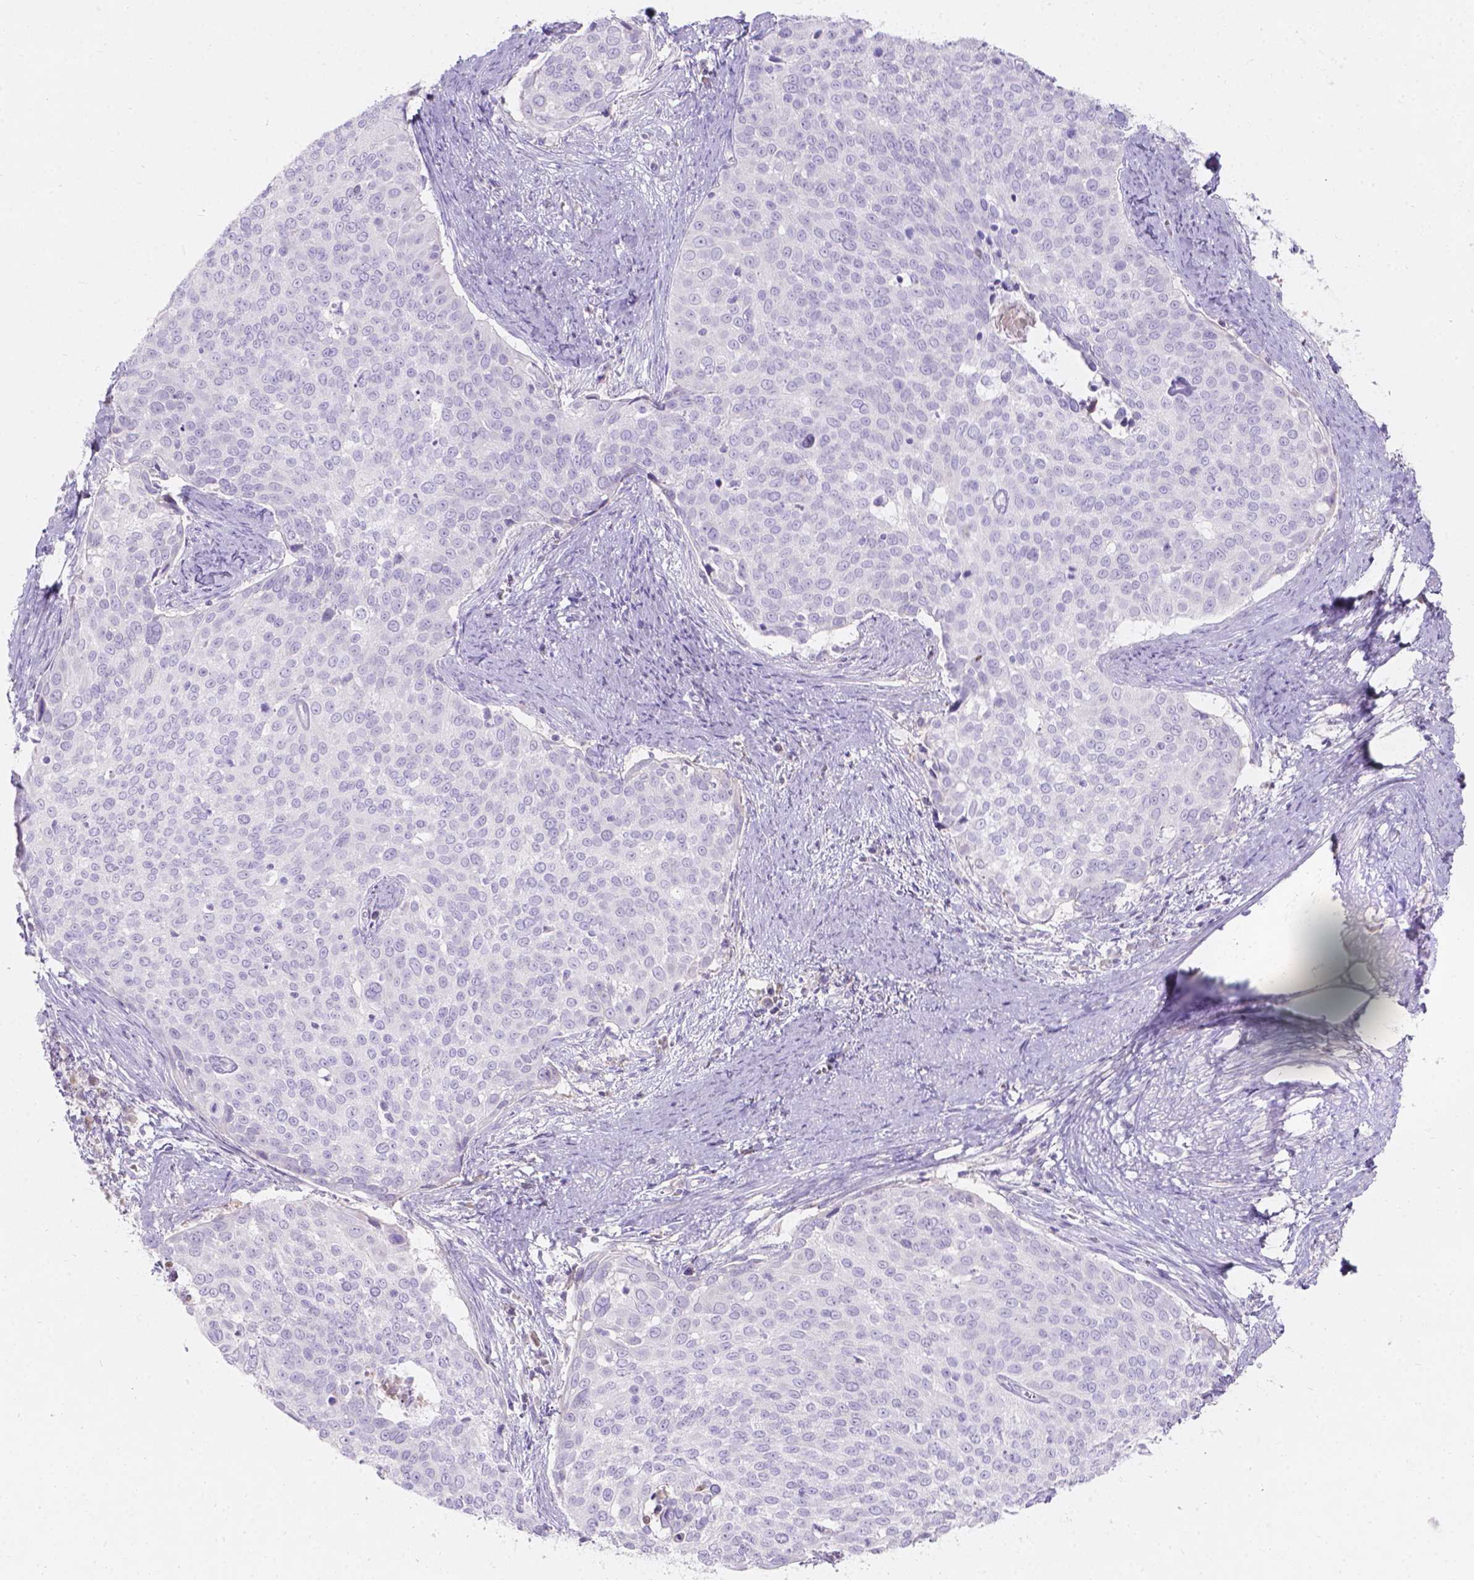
{"staining": {"intensity": "negative", "quantity": "none", "location": "none"}, "tissue": "cervical cancer", "cell_type": "Tumor cells", "image_type": "cancer", "snomed": [{"axis": "morphology", "description": "Squamous cell carcinoma, NOS"}, {"axis": "topography", "description": "Cervix"}], "caption": "This micrograph is of cervical cancer stained with immunohistochemistry (IHC) to label a protein in brown with the nuclei are counter-stained blue. There is no positivity in tumor cells.", "gene": "GAL3ST2", "patient": {"sex": "female", "age": 39}}